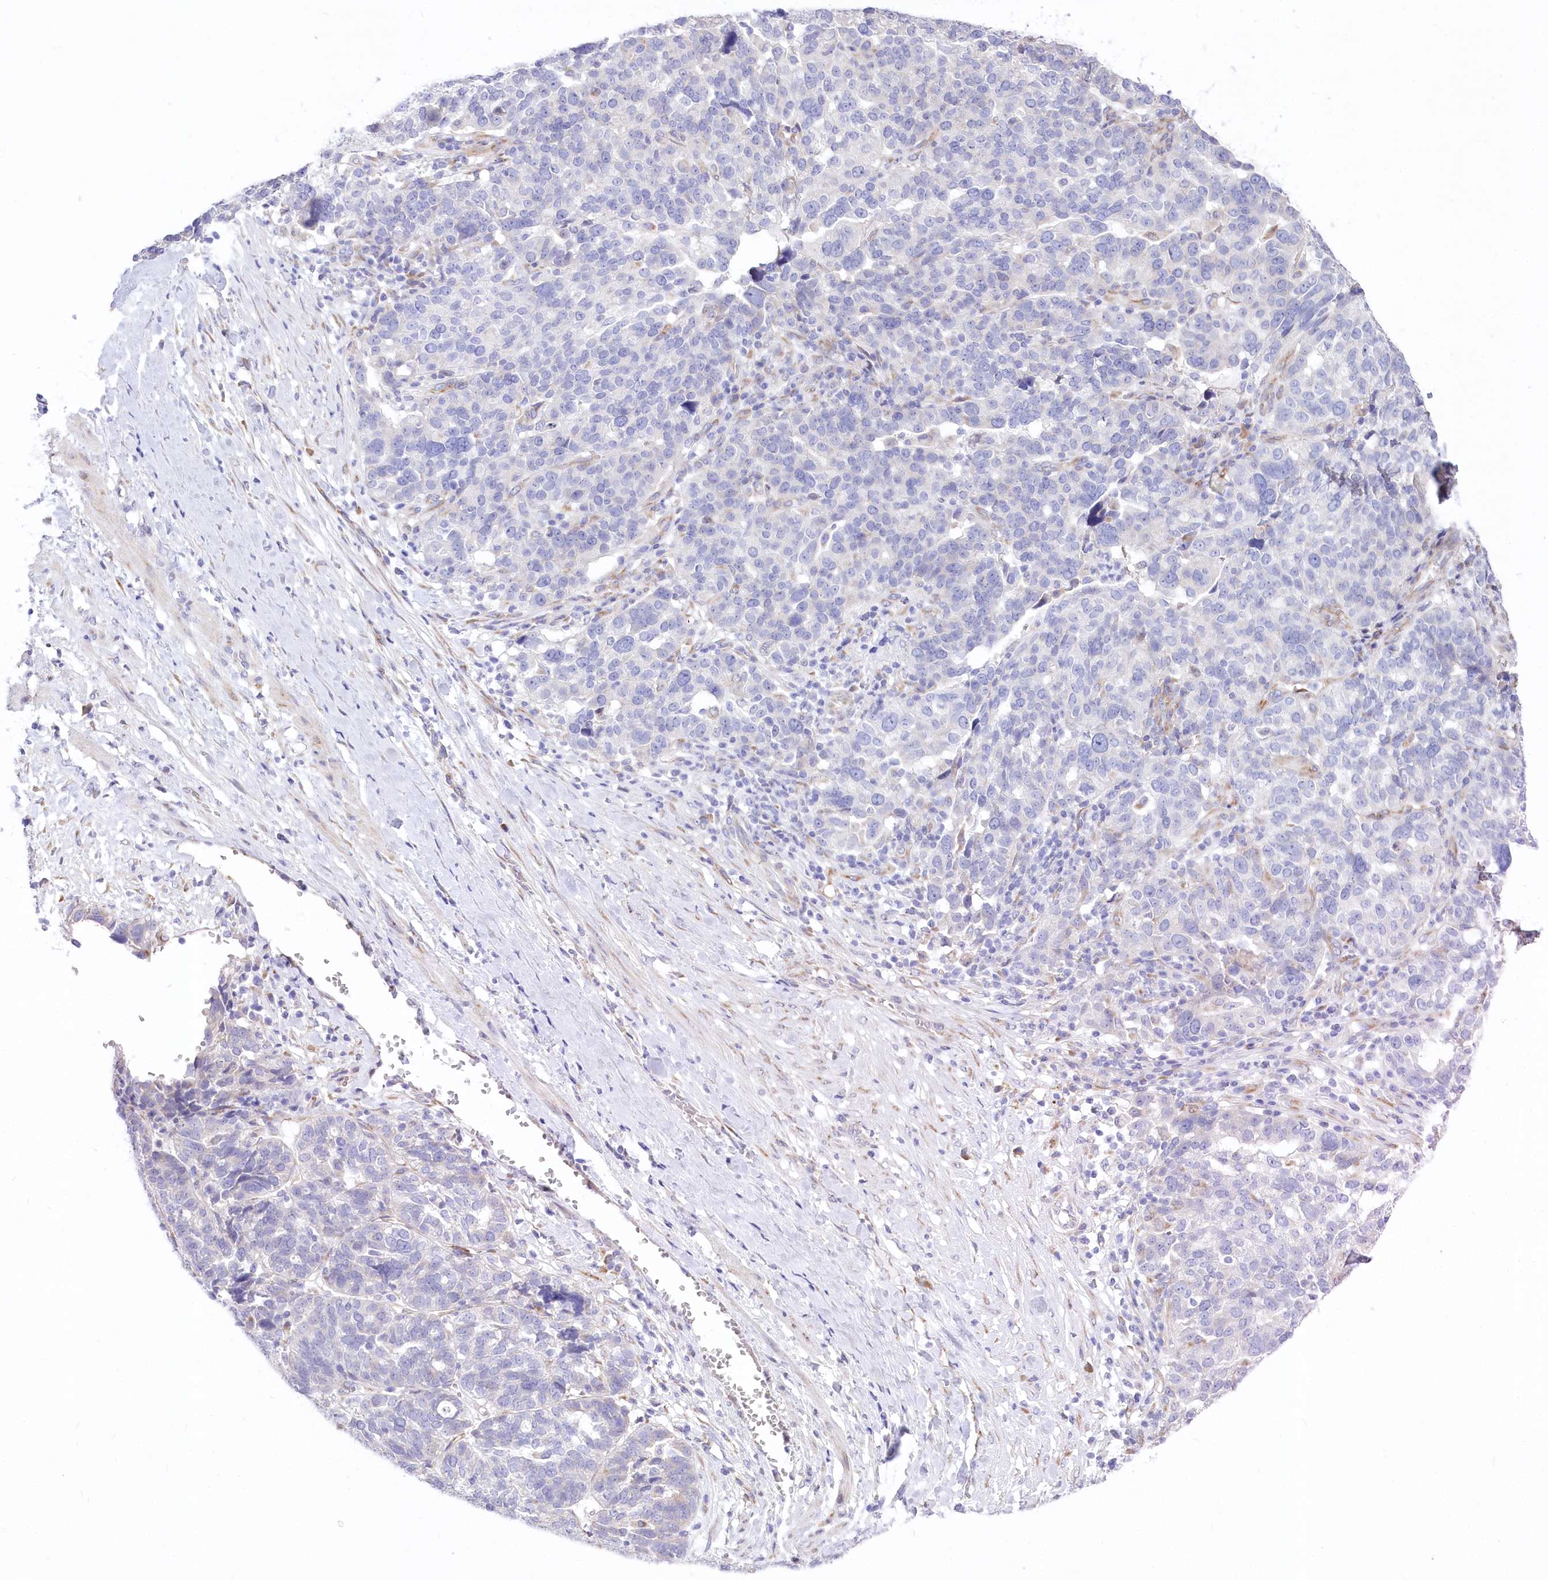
{"staining": {"intensity": "negative", "quantity": "none", "location": "none"}, "tissue": "ovarian cancer", "cell_type": "Tumor cells", "image_type": "cancer", "snomed": [{"axis": "morphology", "description": "Cystadenocarcinoma, serous, NOS"}, {"axis": "topography", "description": "Ovary"}], "caption": "Immunohistochemical staining of ovarian cancer (serous cystadenocarcinoma) exhibits no significant positivity in tumor cells.", "gene": "STT3B", "patient": {"sex": "female", "age": 59}}